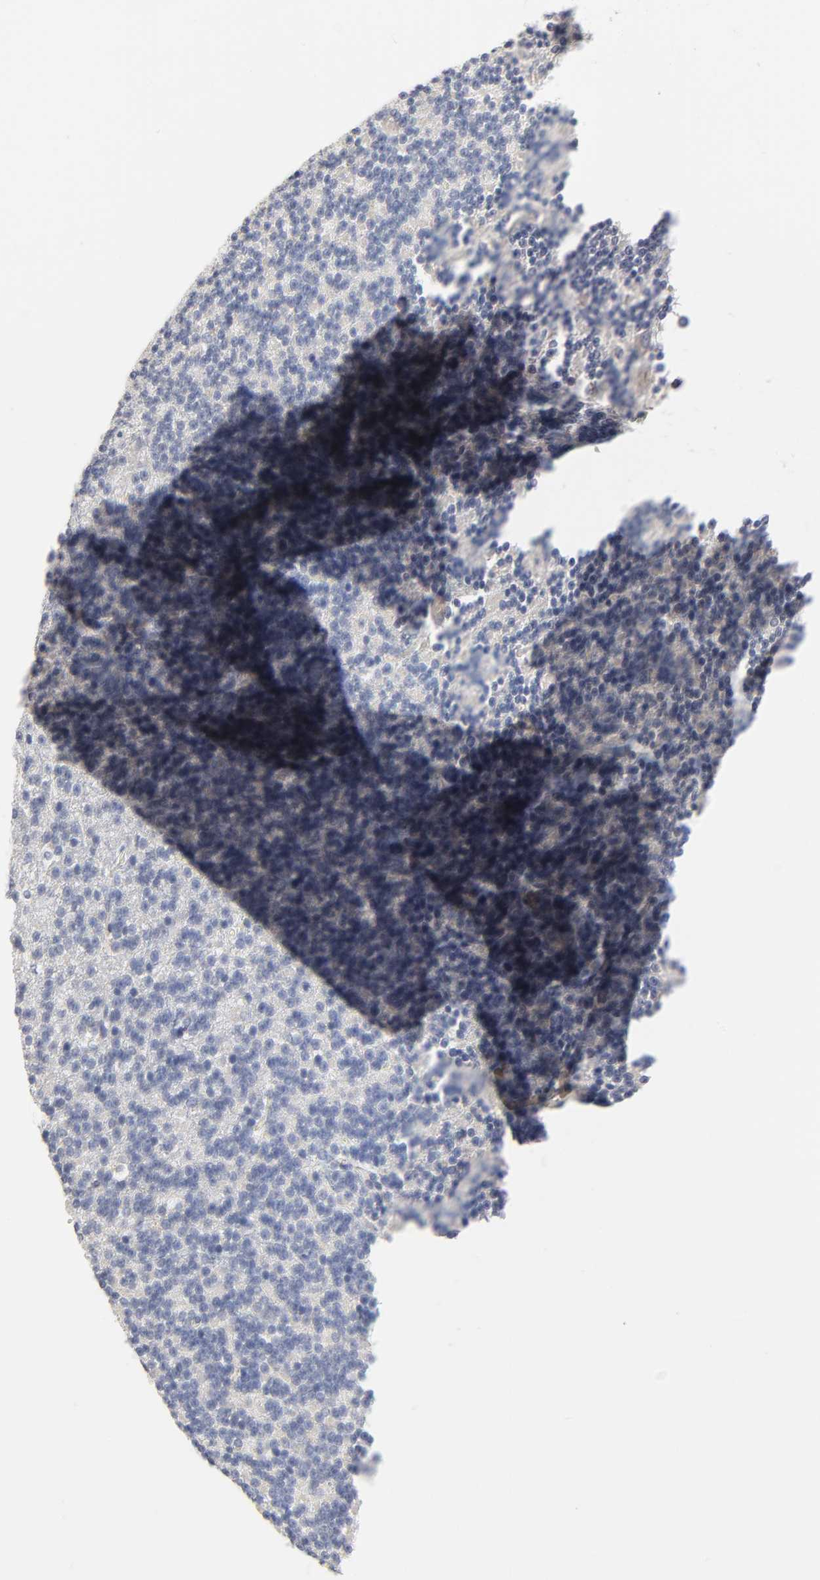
{"staining": {"intensity": "negative", "quantity": "none", "location": "none"}, "tissue": "cerebellum", "cell_type": "Cells in granular layer", "image_type": "normal", "snomed": [{"axis": "morphology", "description": "Normal tissue, NOS"}, {"axis": "topography", "description": "Cerebellum"}], "caption": "High power microscopy micrograph of an immunohistochemistry histopathology image of benign cerebellum, revealing no significant staining in cells in granular layer.", "gene": "IL4R", "patient": {"sex": "female", "age": 19}}